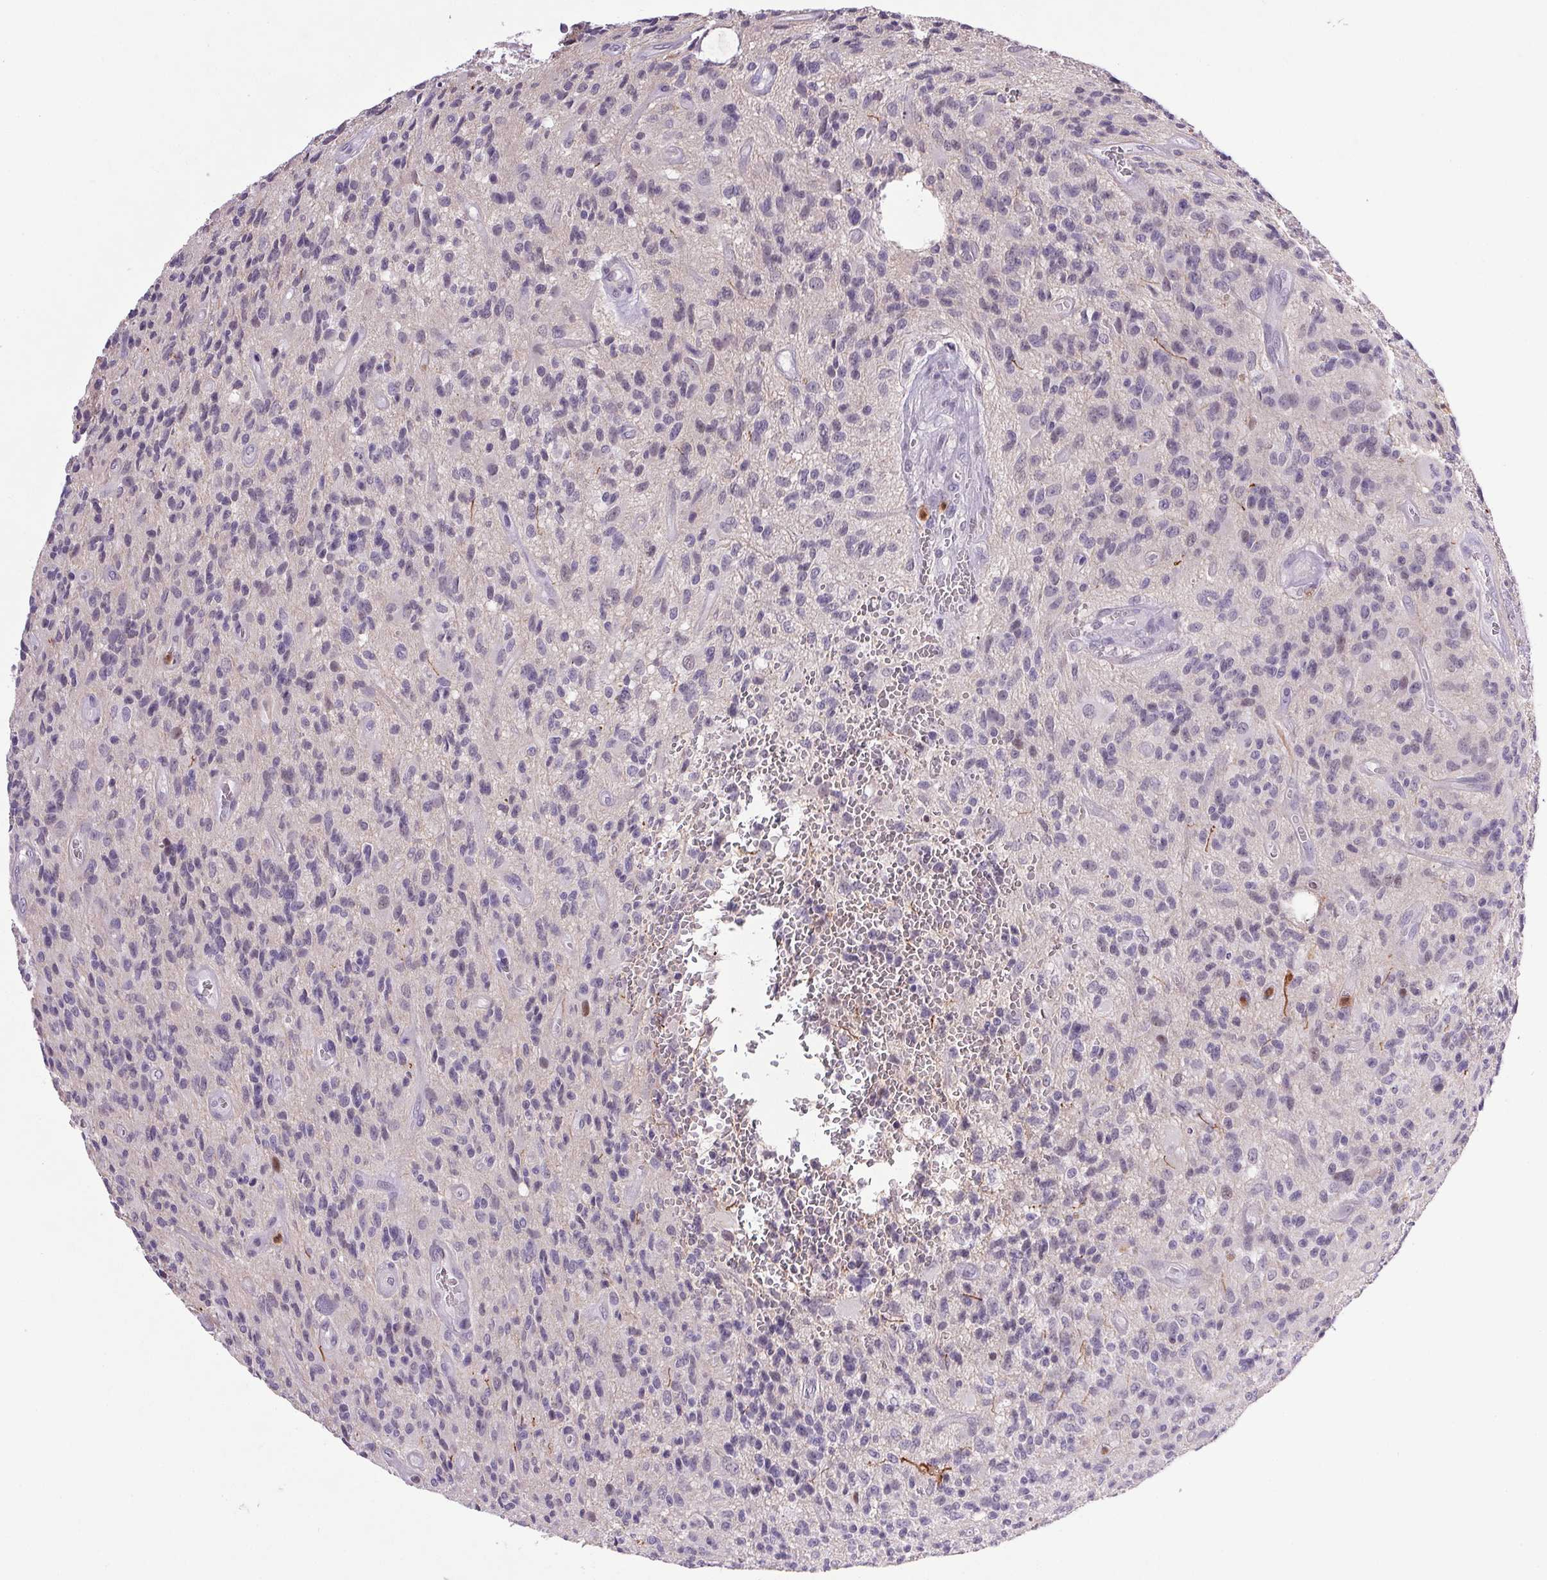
{"staining": {"intensity": "negative", "quantity": "none", "location": "none"}, "tissue": "glioma", "cell_type": "Tumor cells", "image_type": "cancer", "snomed": [{"axis": "morphology", "description": "Glioma, malignant, High grade"}, {"axis": "topography", "description": "Brain"}], "caption": "Glioma was stained to show a protein in brown. There is no significant positivity in tumor cells.", "gene": "TRDN", "patient": {"sex": "male", "age": 76}}